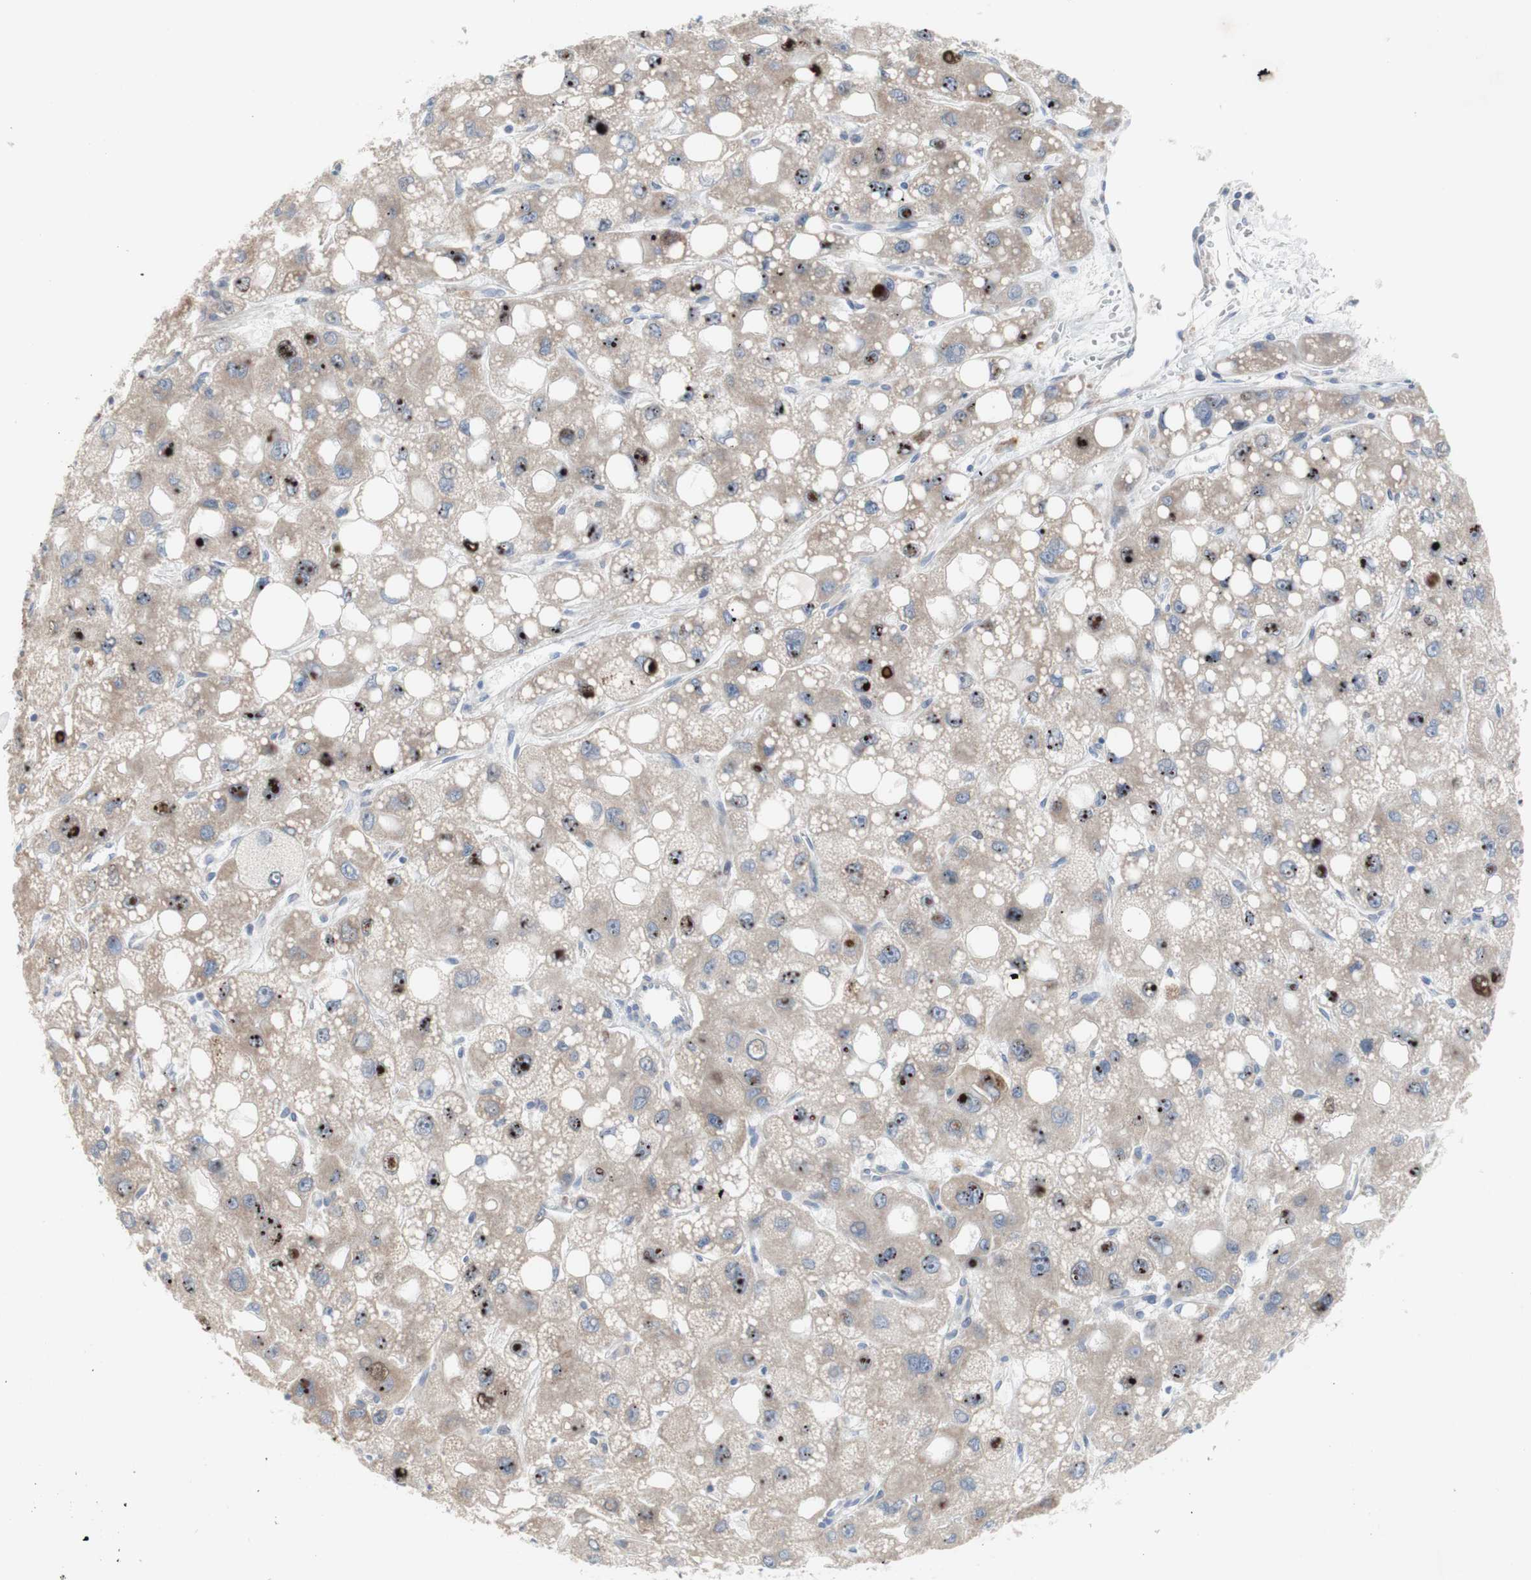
{"staining": {"intensity": "strong", "quantity": "25%-75%", "location": "cytoplasmic/membranous,nuclear"}, "tissue": "liver cancer", "cell_type": "Tumor cells", "image_type": "cancer", "snomed": [{"axis": "morphology", "description": "Carcinoma, Hepatocellular, NOS"}, {"axis": "topography", "description": "Liver"}], "caption": "High-magnification brightfield microscopy of liver cancer stained with DAB (brown) and counterstained with hematoxylin (blue). tumor cells exhibit strong cytoplasmic/membranous and nuclear expression is present in about25%-75% of cells.", "gene": "TTC14", "patient": {"sex": "male", "age": 55}}